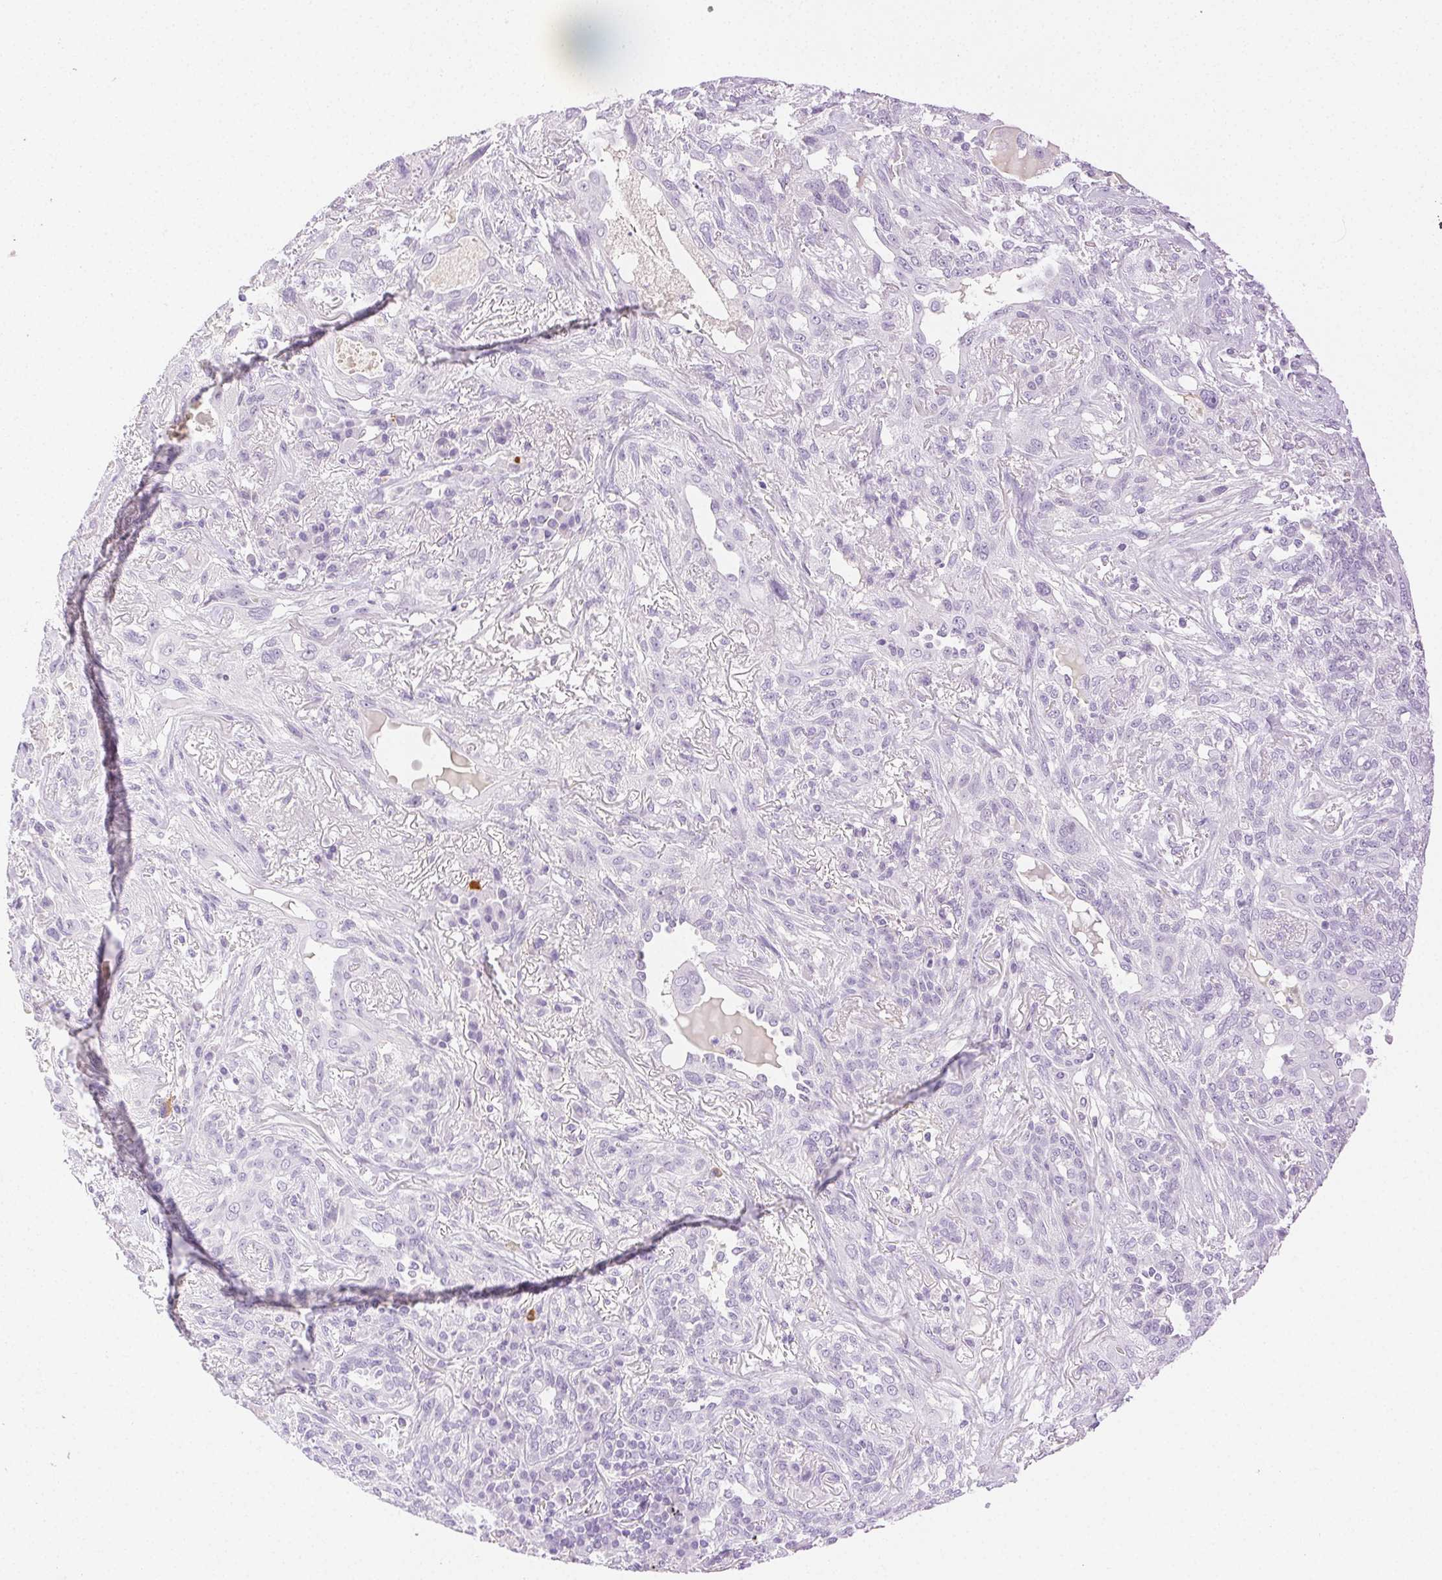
{"staining": {"intensity": "negative", "quantity": "none", "location": "none"}, "tissue": "lung cancer", "cell_type": "Tumor cells", "image_type": "cancer", "snomed": [{"axis": "morphology", "description": "Squamous cell carcinoma, NOS"}, {"axis": "topography", "description": "Lung"}], "caption": "This is a photomicrograph of immunohistochemistry (IHC) staining of squamous cell carcinoma (lung), which shows no positivity in tumor cells.", "gene": "SPACA4", "patient": {"sex": "female", "age": 70}}